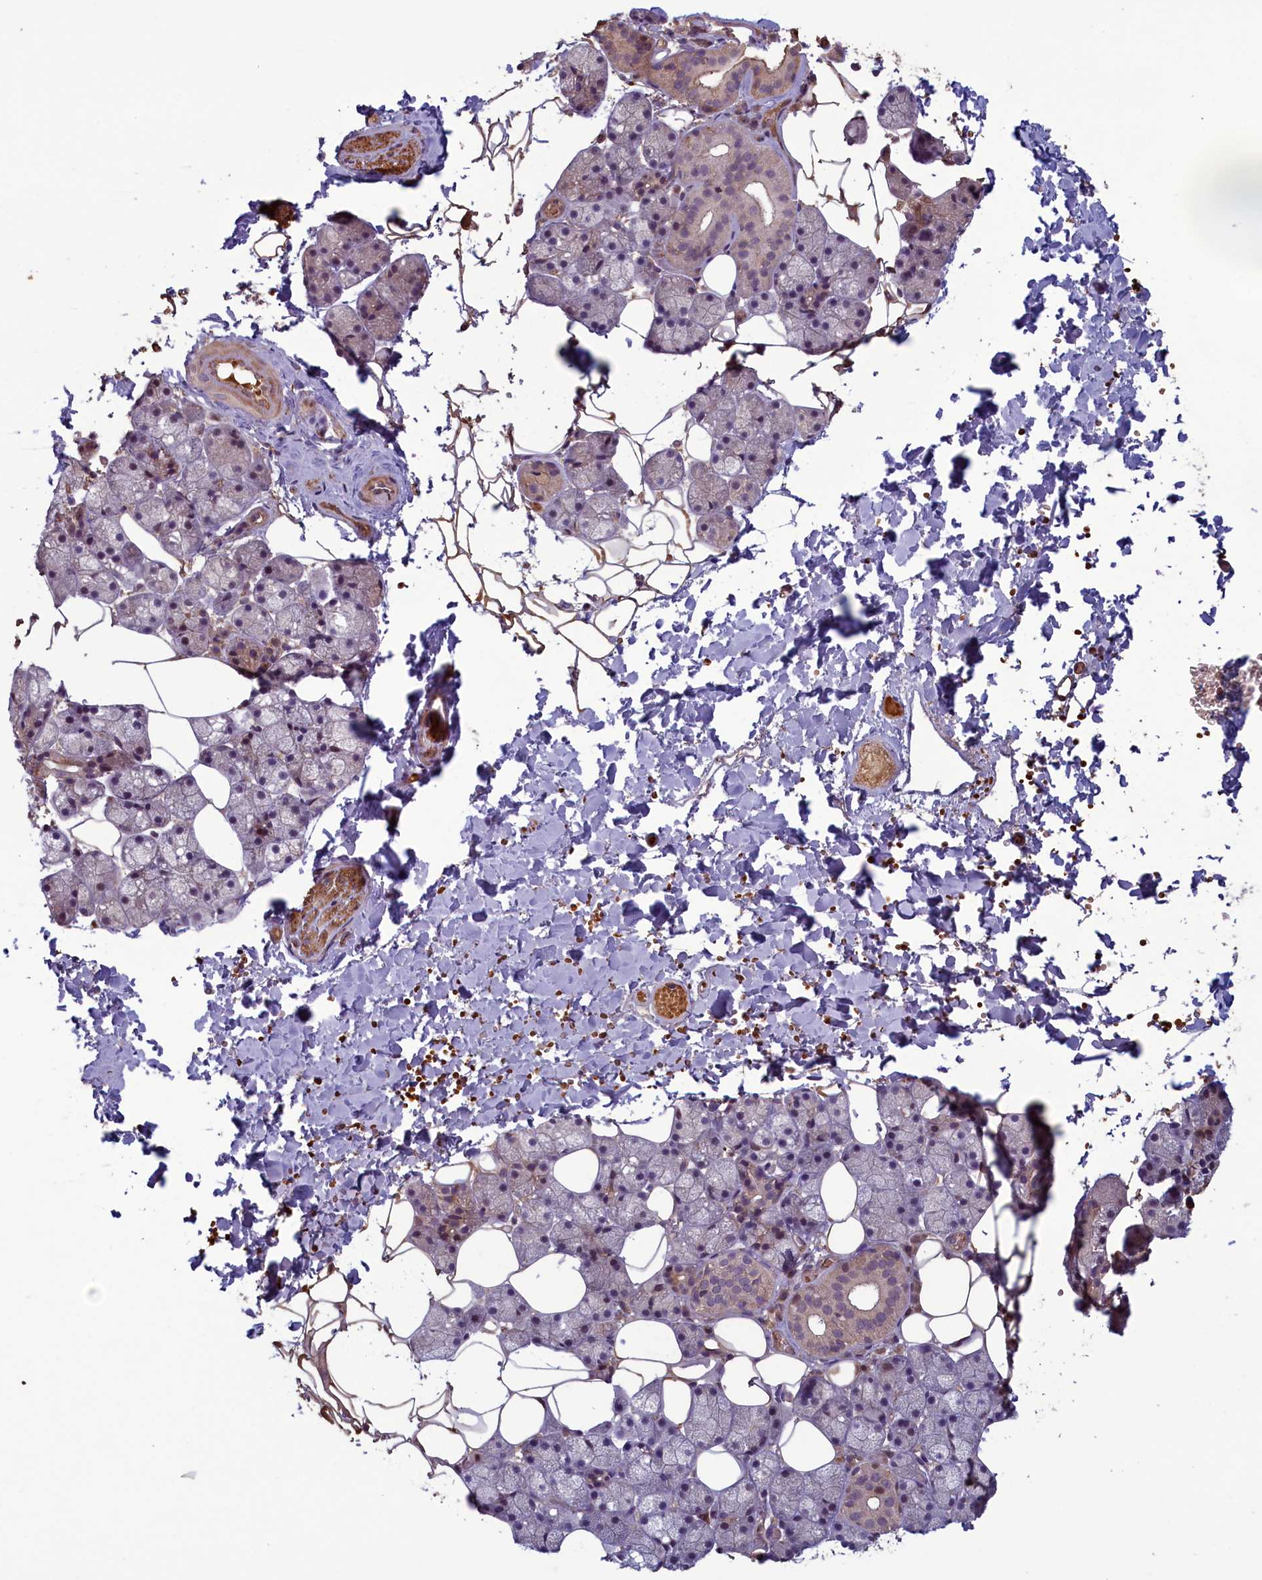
{"staining": {"intensity": "weak", "quantity": "25%-75%", "location": "cytoplasmic/membranous"}, "tissue": "salivary gland", "cell_type": "Glandular cells", "image_type": "normal", "snomed": [{"axis": "morphology", "description": "Normal tissue, NOS"}, {"axis": "topography", "description": "Salivary gland"}], "caption": "A photomicrograph of human salivary gland stained for a protein demonstrates weak cytoplasmic/membranous brown staining in glandular cells. (Brightfield microscopy of DAB IHC at high magnification).", "gene": "CIAO2B", "patient": {"sex": "female", "age": 33}}